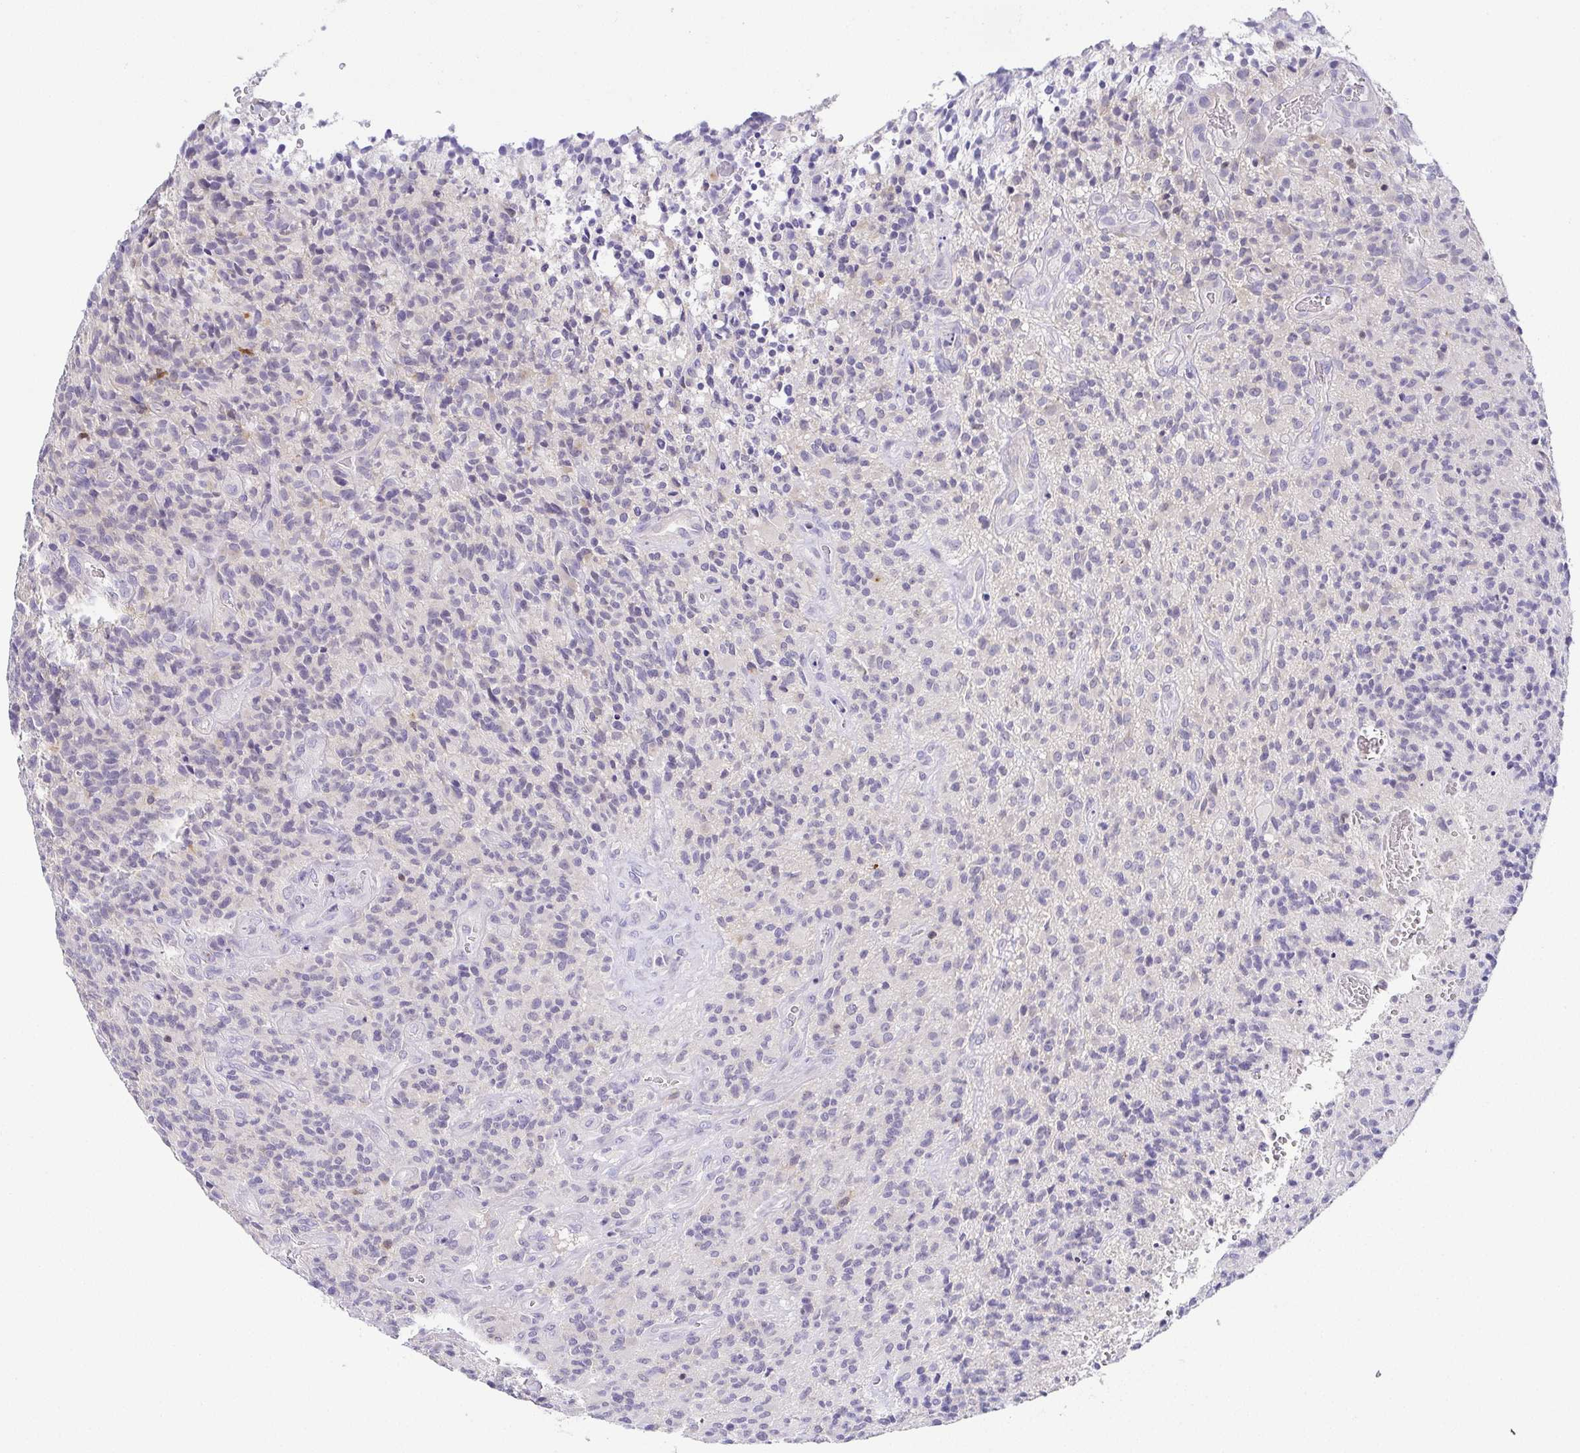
{"staining": {"intensity": "negative", "quantity": "none", "location": "none"}, "tissue": "glioma", "cell_type": "Tumor cells", "image_type": "cancer", "snomed": [{"axis": "morphology", "description": "Glioma, malignant, High grade"}, {"axis": "topography", "description": "Brain"}], "caption": "High-grade glioma (malignant) was stained to show a protein in brown. There is no significant positivity in tumor cells.", "gene": "RNASE7", "patient": {"sex": "male", "age": 76}}